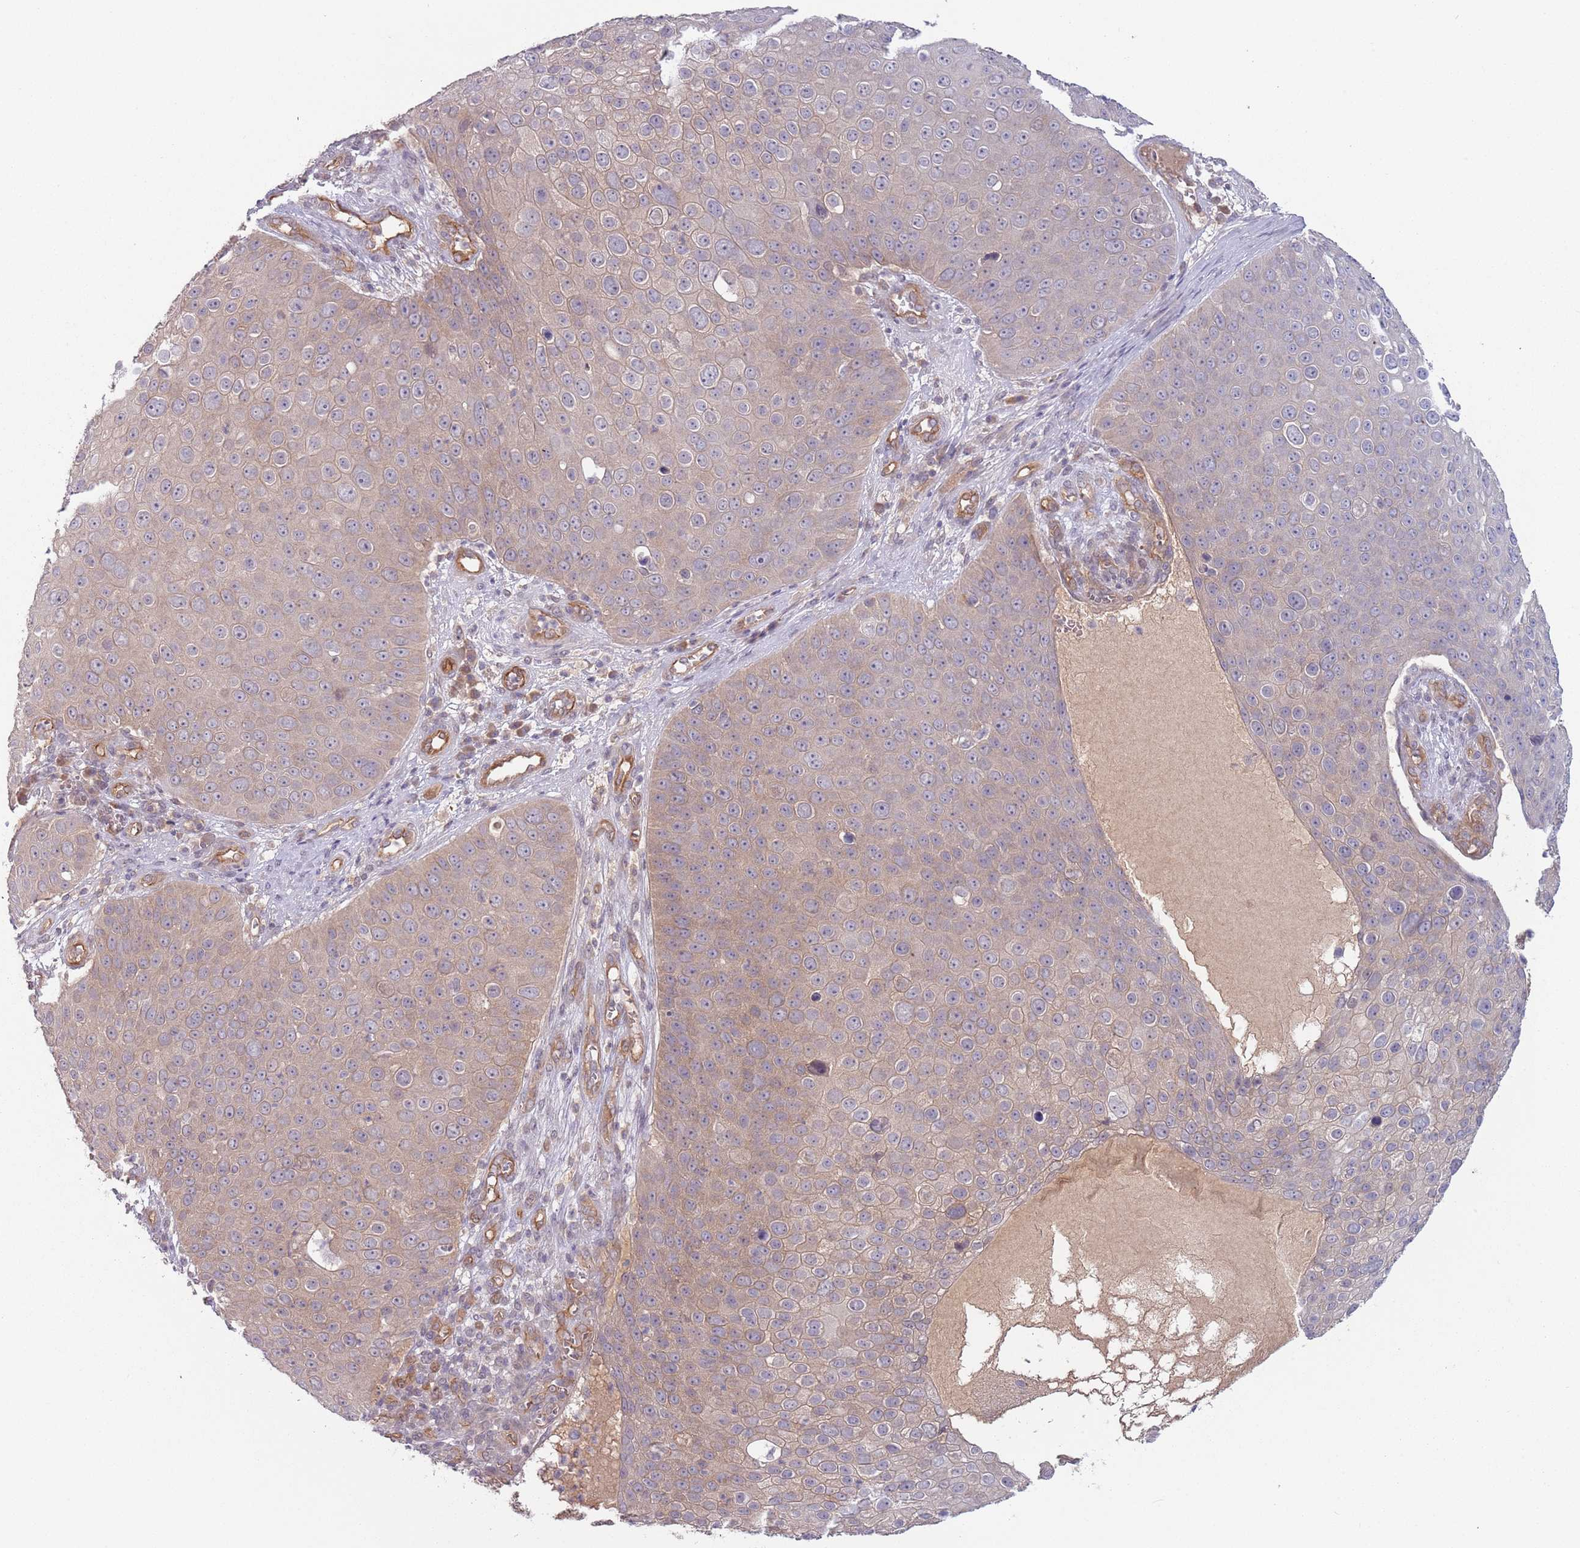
{"staining": {"intensity": "weak", "quantity": "25%-75%", "location": "cytoplasmic/membranous"}, "tissue": "skin cancer", "cell_type": "Tumor cells", "image_type": "cancer", "snomed": [{"axis": "morphology", "description": "Squamous cell carcinoma, NOS"}, {"axis": "topography", "description": "Skin"}], "caption": "Protein staining of skin squamous cell carcinoma tissue shows weak cytoplasmic/membranous staining in about 25%-75% of tumor cells.", "gene": "SAV1", "patient": {"sex": "male", "age": 71}}